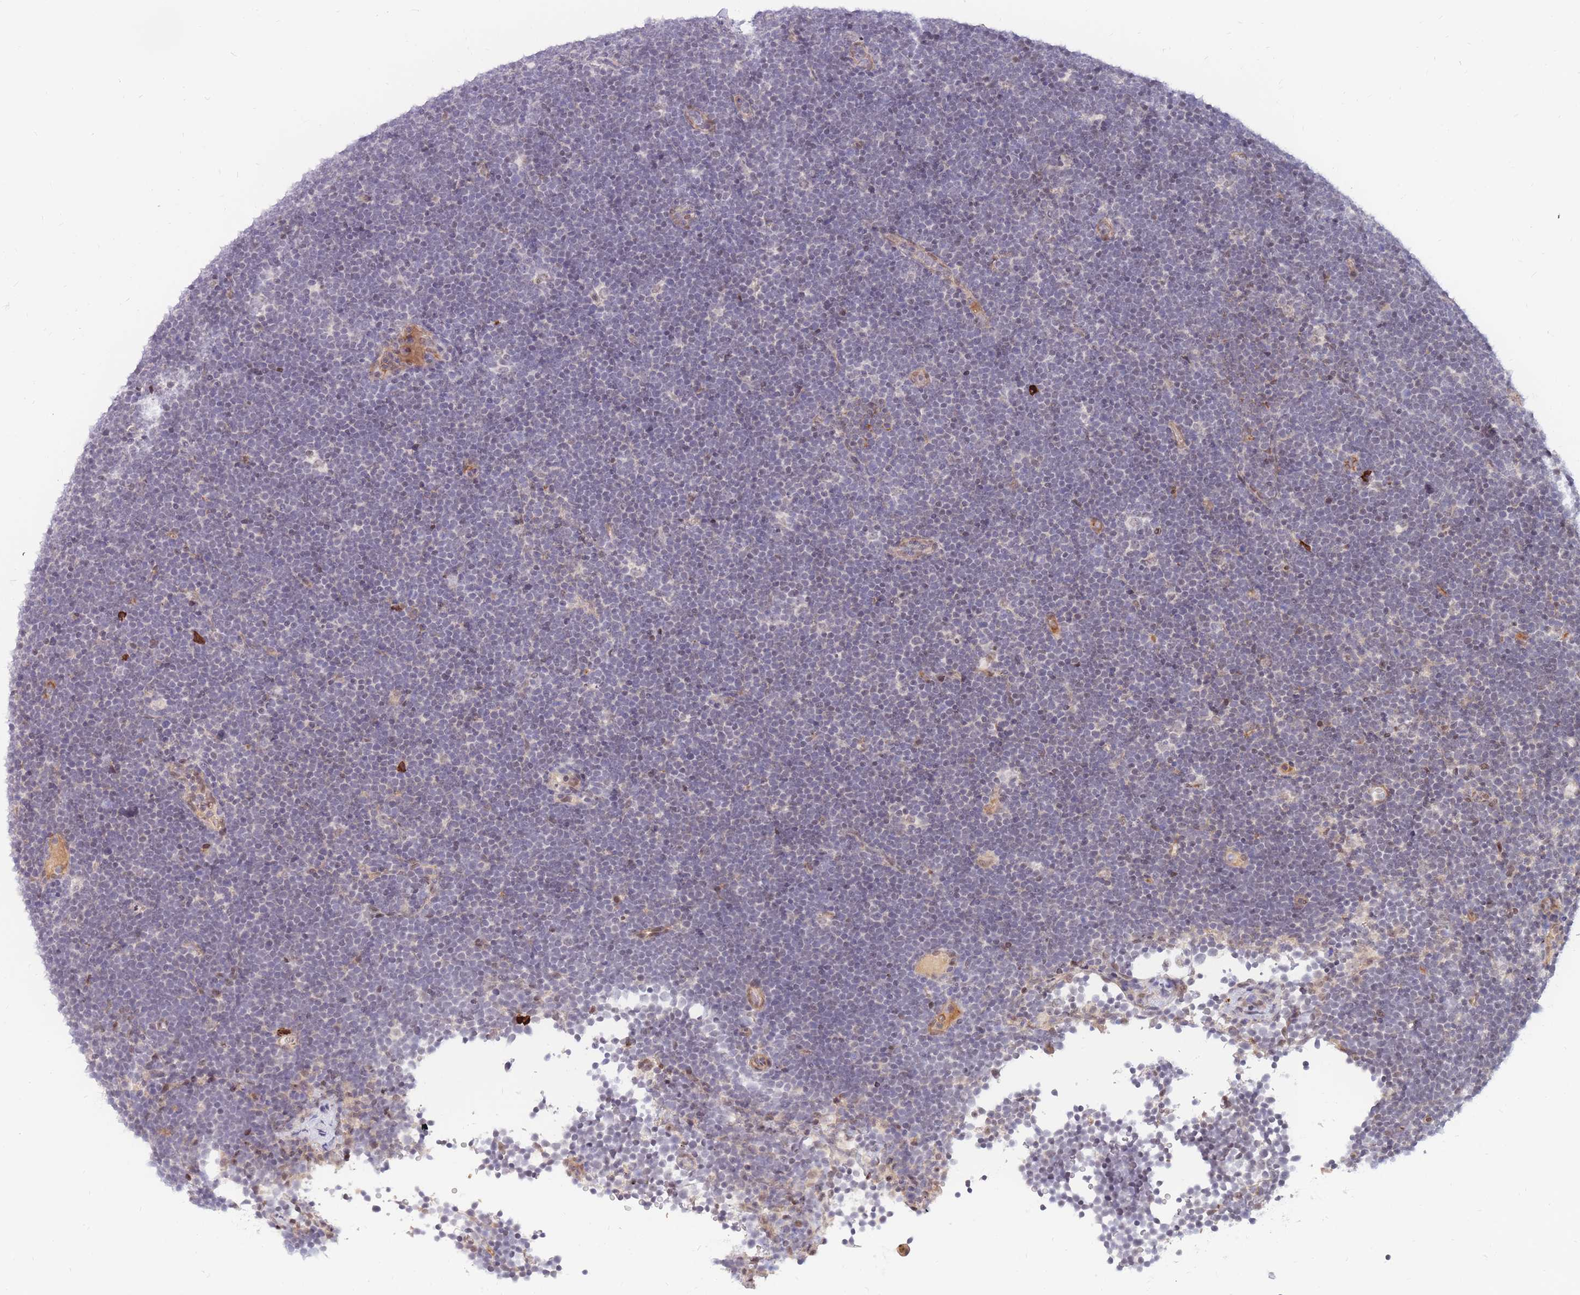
{"staining": {"intensity": "negative", "quantity": "none", "location": "none"}, "tissue": "lymphoma", "cell_type": "Tumor cells", "image_type": "cancer", "snomed": [{"axis": "morphology", "description": "Malignant lymphoma, non-Hodgkin's type, High grade"}, {"axis": "topography", "description": "Lymph node"}], "caption": "Protein analysis of lymphoma shows no significant staining in tumor cells. The staining was performed using DAB to visualize the protein expression in brown, while the nuclei were stained in blue with hematoxylin (Magnification: 20x).", "gene": "ERICH6B", "patient": {"sex": "male", "age": 13}}